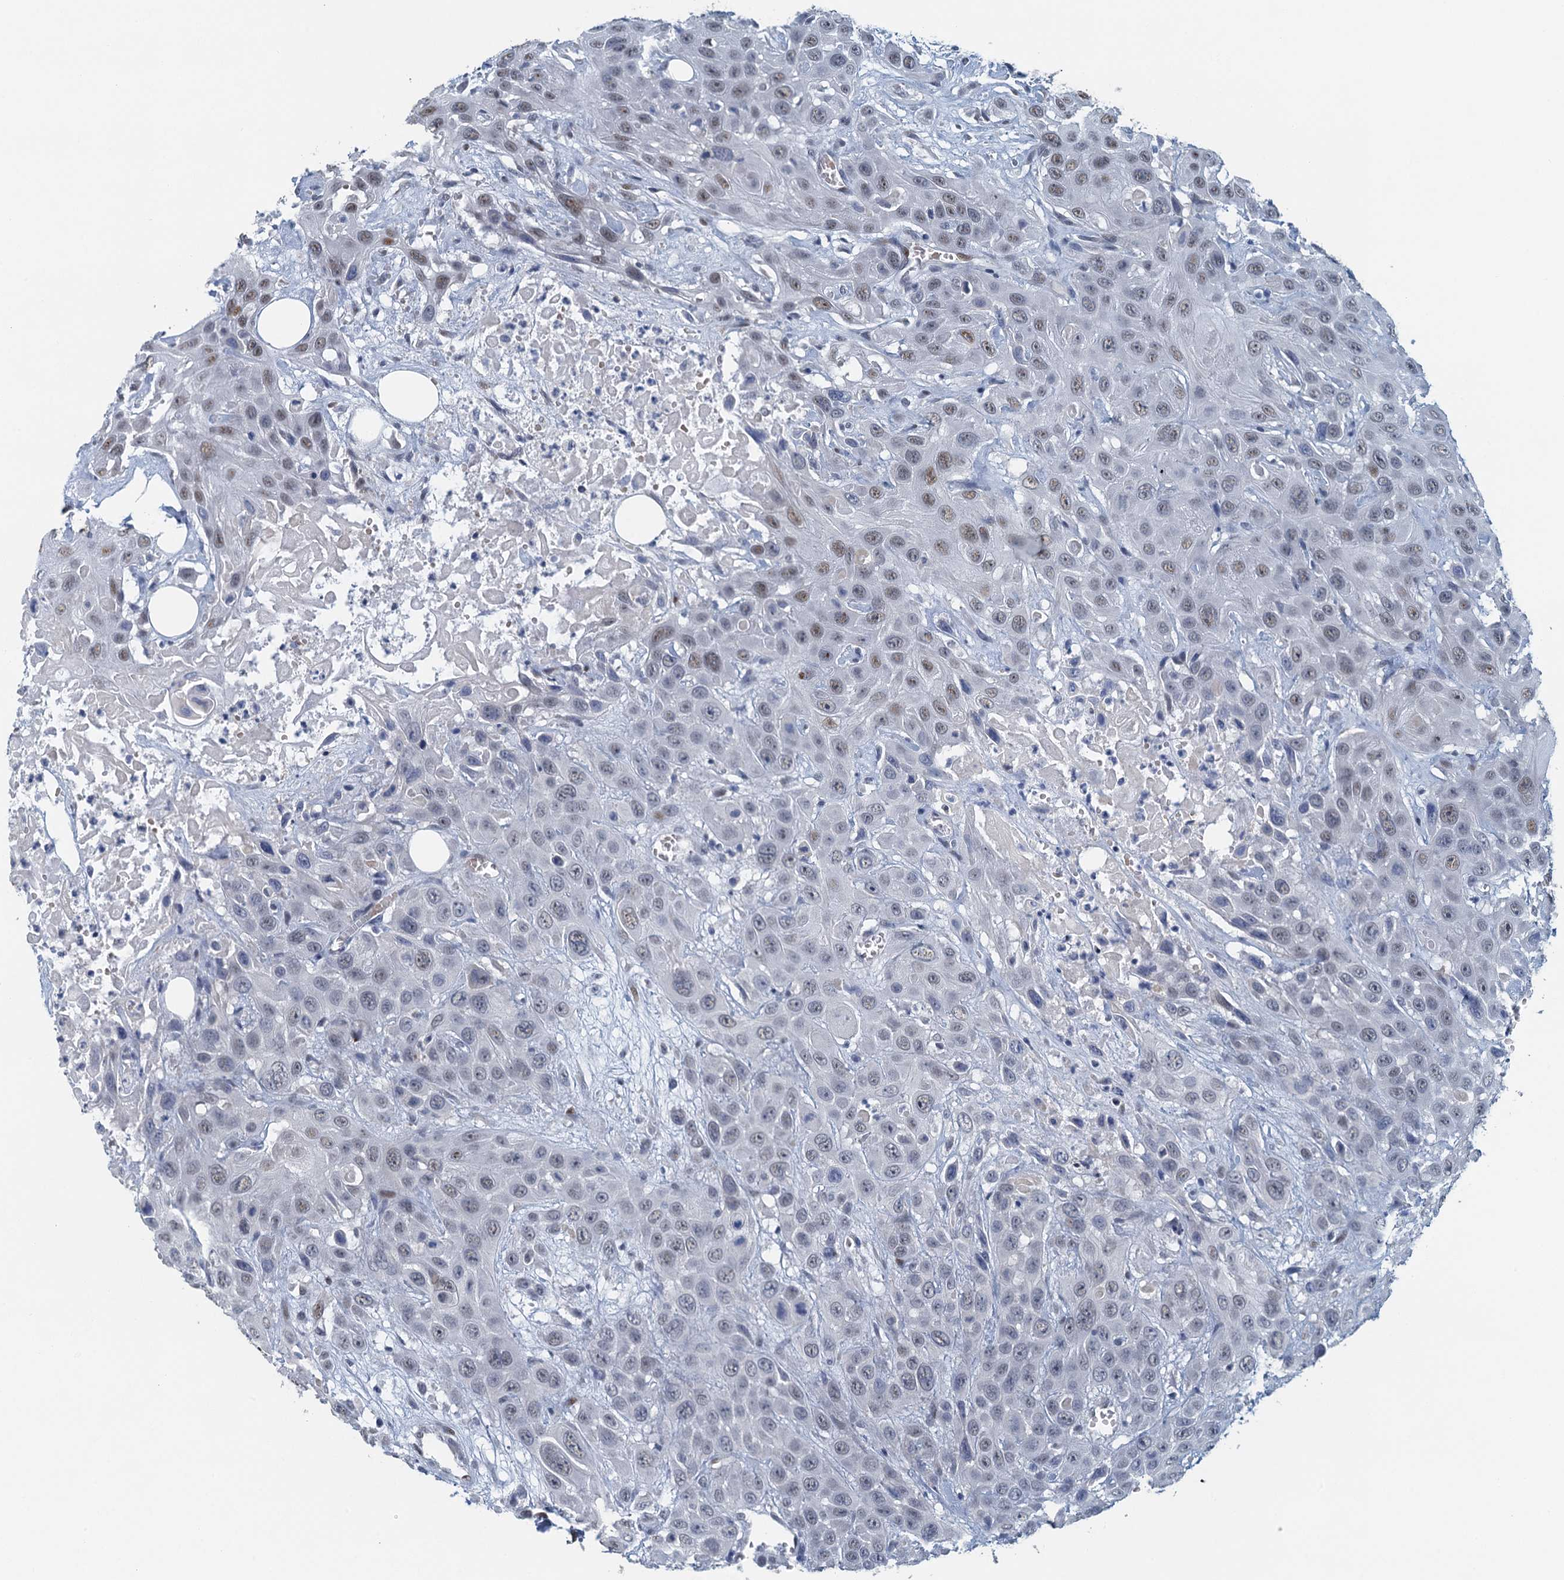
{"staining": {"intensity": "moderate", "quantity": "25%-75%", "location": "nuclear"}, "tissue": "head and neck cancer", "cell_type": "Tumor cells", "image_type": "cancer", "snomed": [{"axis": "morphology", "description": "Squamous cell carcinoma, NOS"}, {"axis": "topography", "description": "Head-Neck"}], "caption": "Immunohistochemical staining of human head and neck squamous cell carcinoma reveals moderate nuclear protein positivity in about 25%-75% of tumor cells. (DAB IHC with brightfield microscopy, high magnification).", "gene": "TTLL9", "patient": {"sex": "male", "age": 81}}